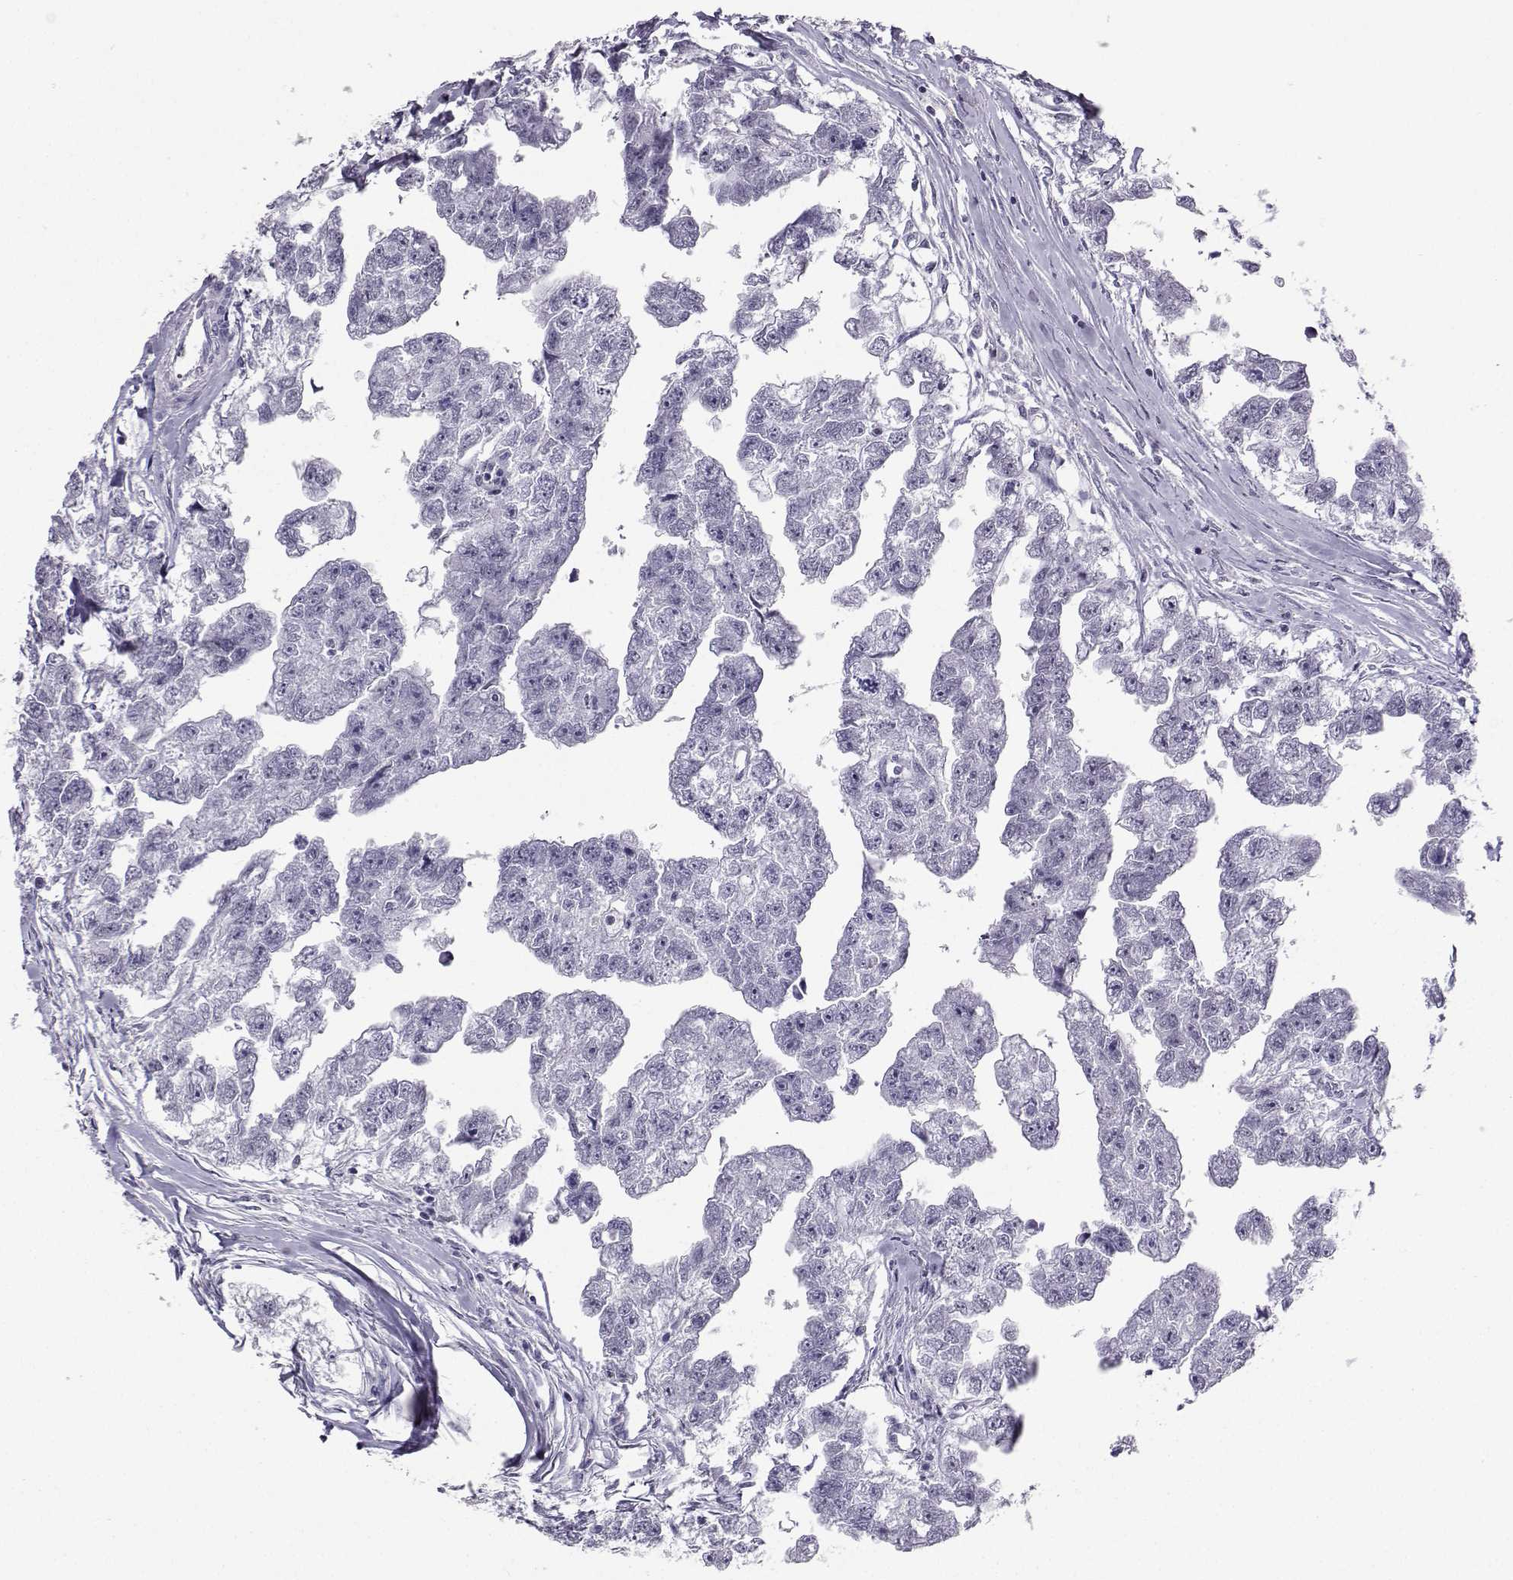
{"staining": {"intensity": "negative", "quantity": "none", "location": "none"}, "tissue": "testis cancer", "cell_type": "Tumor cells", "image_type": "cancer", "snomed": [{"axis": "morphology", "description": "Carcinoma, Embryonal, NOS"}, {"axis": "morphology", "description": "Teratoma, malignant, NOS"}, {"axis": "topography", "description": "Testis"}], "caption": "The photomicrograph exhibits no staining of tumor cells in testis cancer. The staining is performed using DAB (3,3'-diaminobenzidine) brown chromogen with nuclei counter-stained in using hematoxylin.", "gene": "TEDC2", "patient": {"sex": "male", "age": 44}}